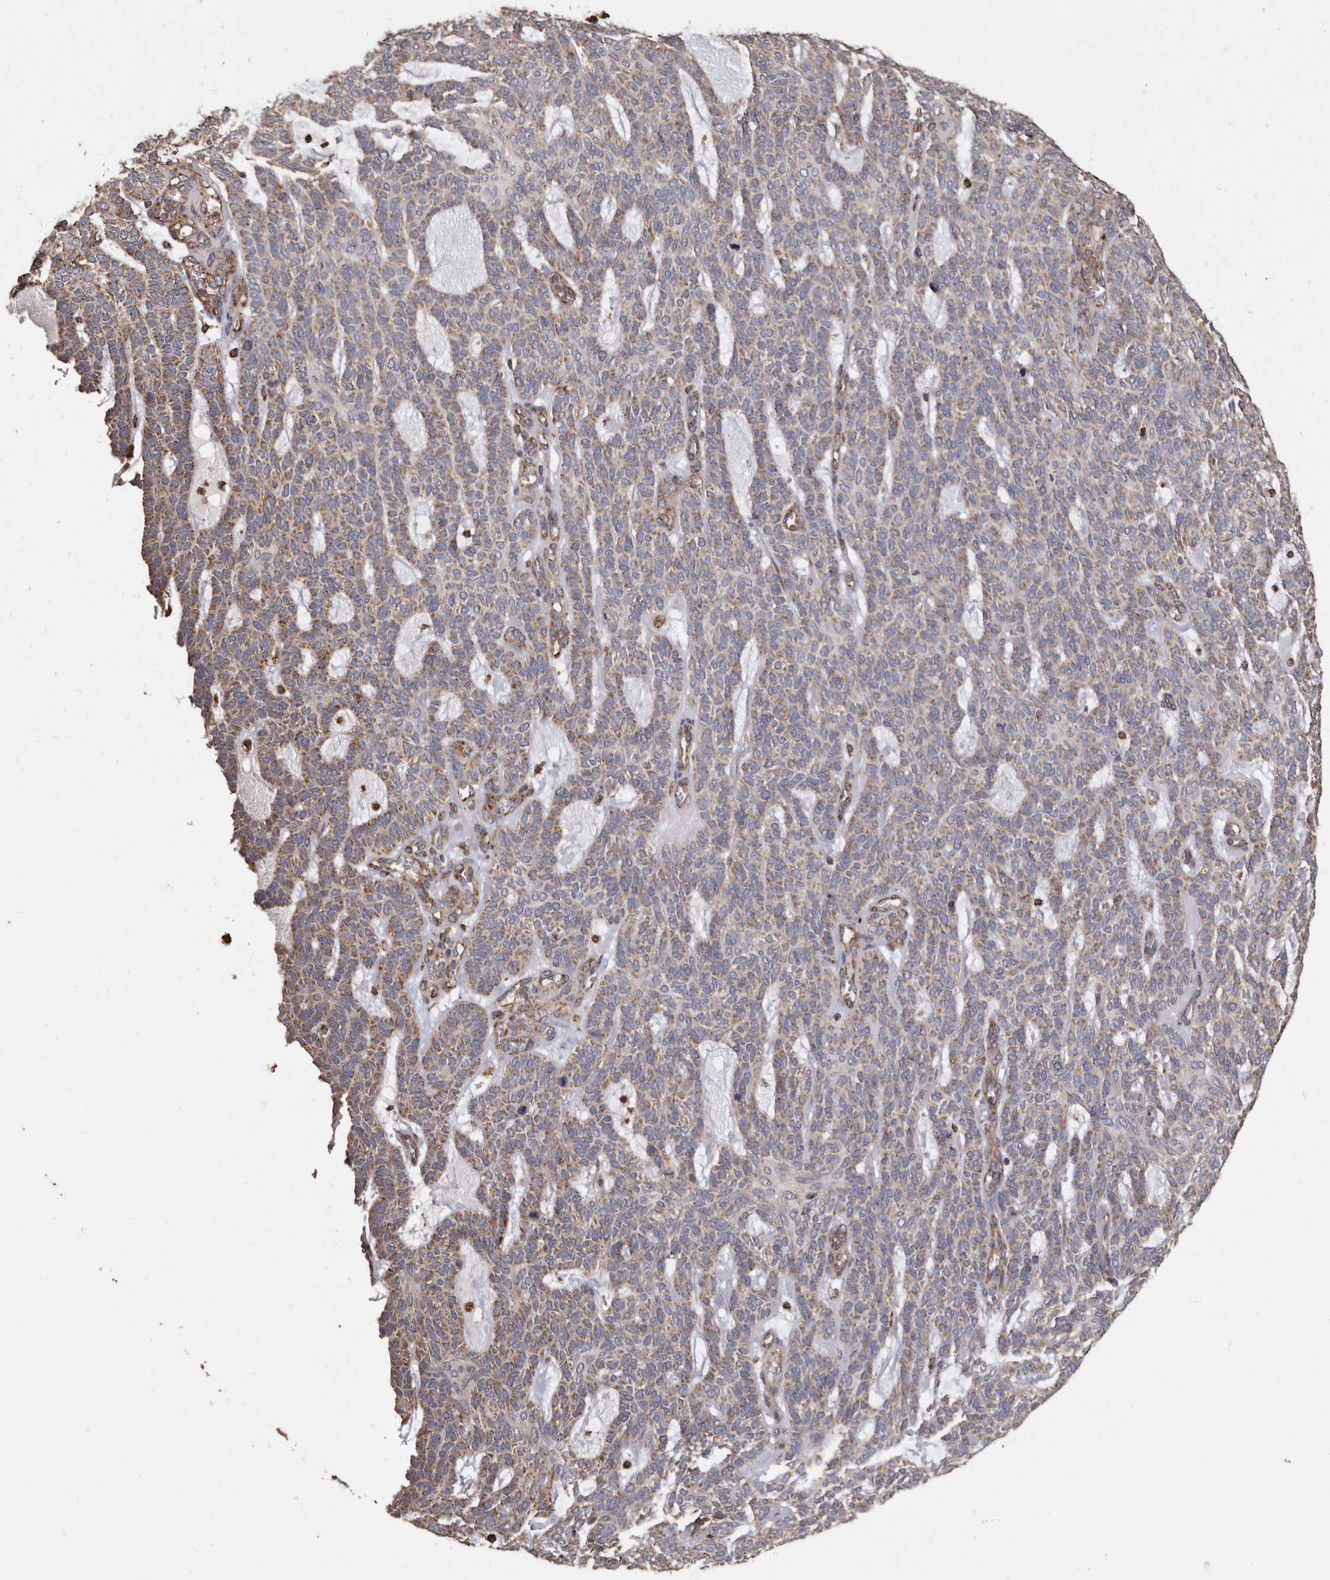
{"staining": {"intensity": "moderate", "quantity": "25%-75%", "location": "cytoplasmic/membranous"}, "tissue": "skin cancer", "cell_type": "Tumor cells", "image_type": "cancer", "snomed": [{"axis": "morphology", "description": "Squamous cell carcinoma, NOS"}, {"axis": "topography", "description": "Skin"}], "caption": "Immunohistochemistry (DAB) staining of human squamous cell carcinoma (skin) shows moderate cytoplasmic/membranous protein positivity in about 25%-75% of tumor cells.", "gene": "OSGIN2", "patient": {"sex": "female", "age": 90}}